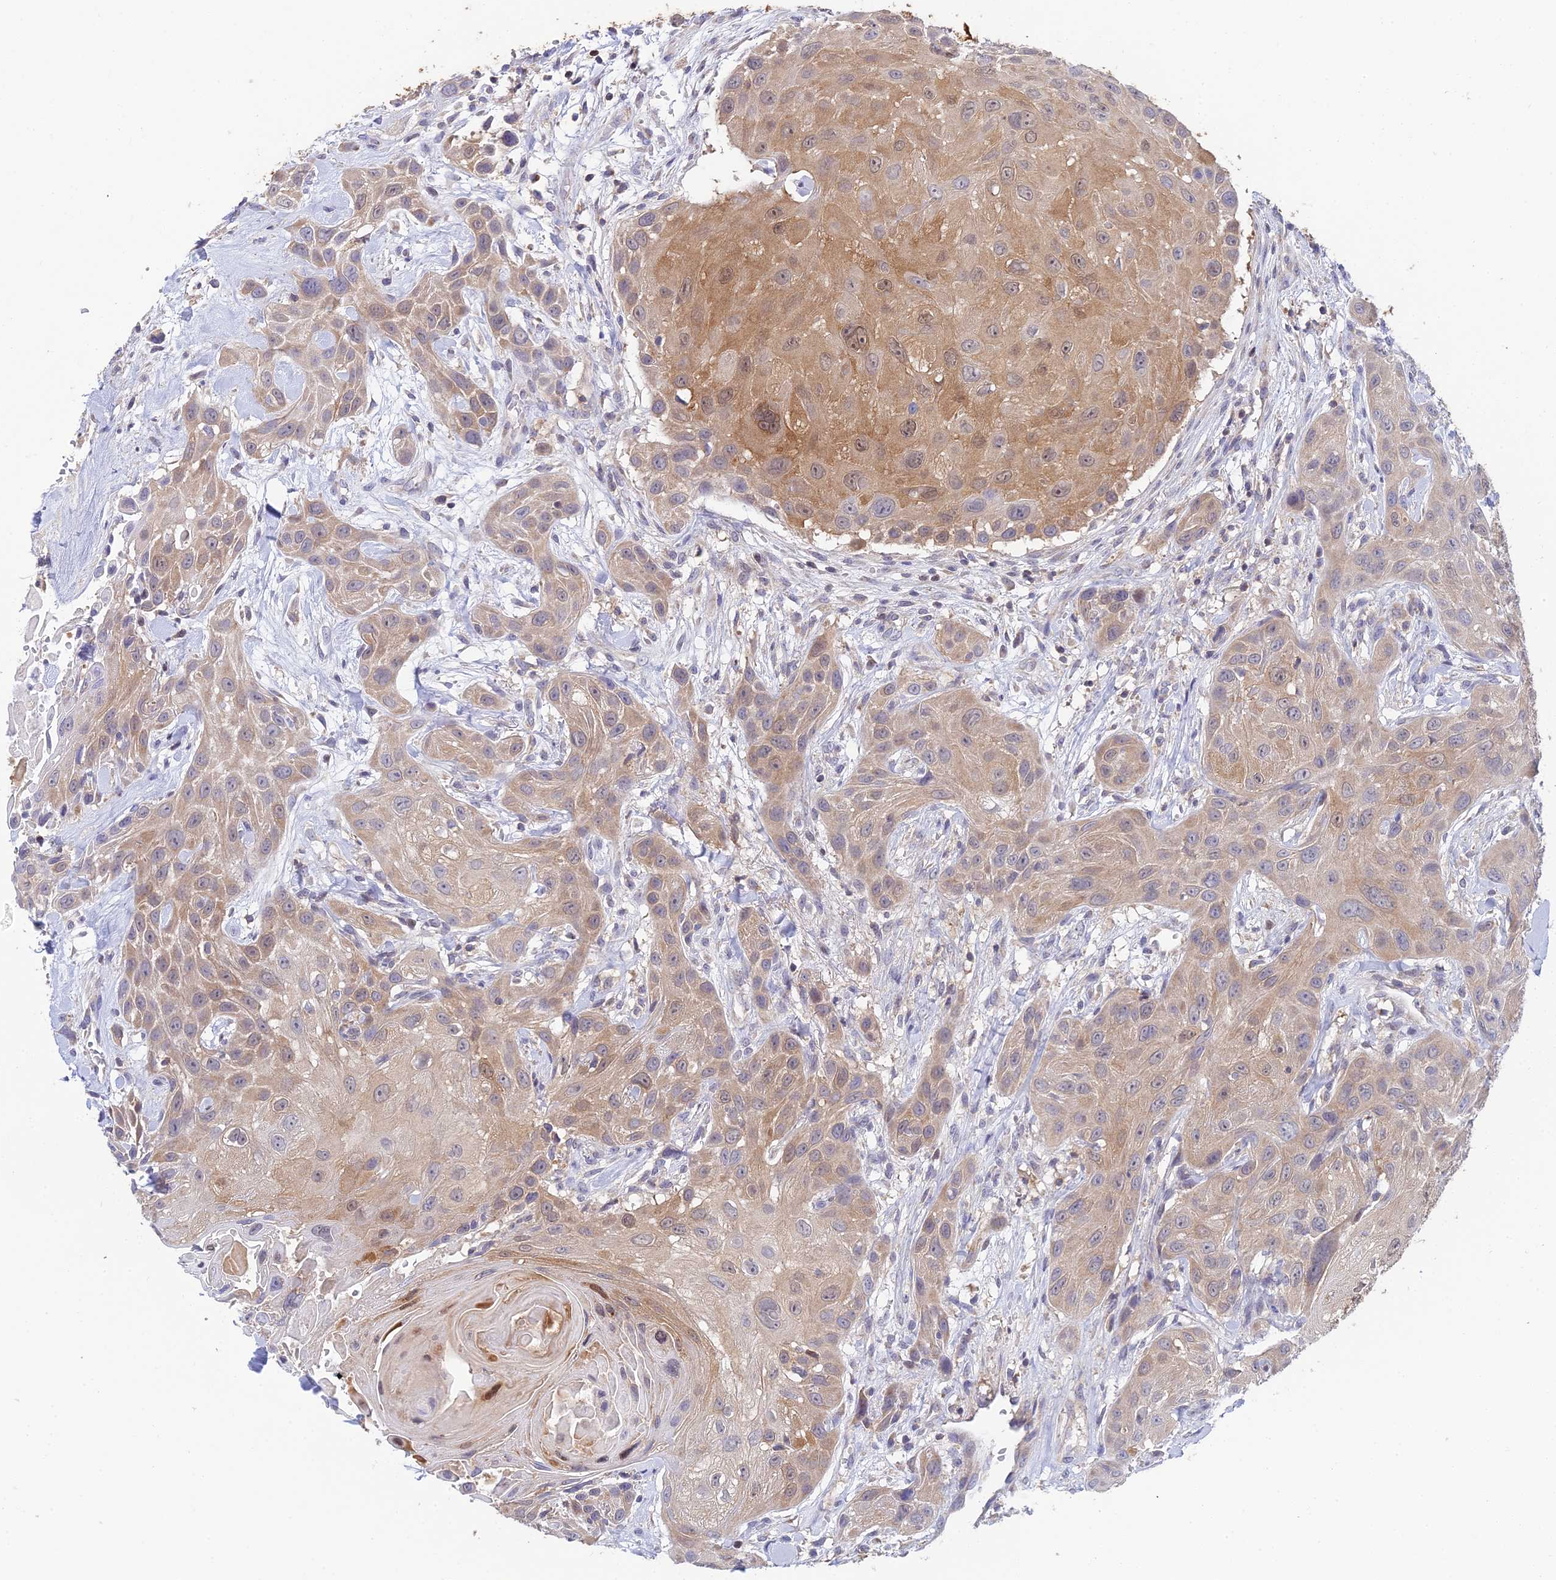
{"staining": {"intensity": "weak", "quantity": ">75%", "location": "cytoplasmic/membranous"}, "tissue": "head and neck cancer", "cell_type": "Tumor cells", "image_type": "cancer", "snomed": [{"axis": "morphology", "description": "Squamous cell carcinoma, NOS"}, {"axis": "topography", "description": "Head-Neck"}], "caption": "This is a micrograph of immunohistochemistry staining of head and neck cancer (squamous cell carcinoma), which shows weak positivity in the cytoplasmic/membranous of tumor cells.", "gene": "ELOA2", "patient": {"sex": "male", "age": 81}}